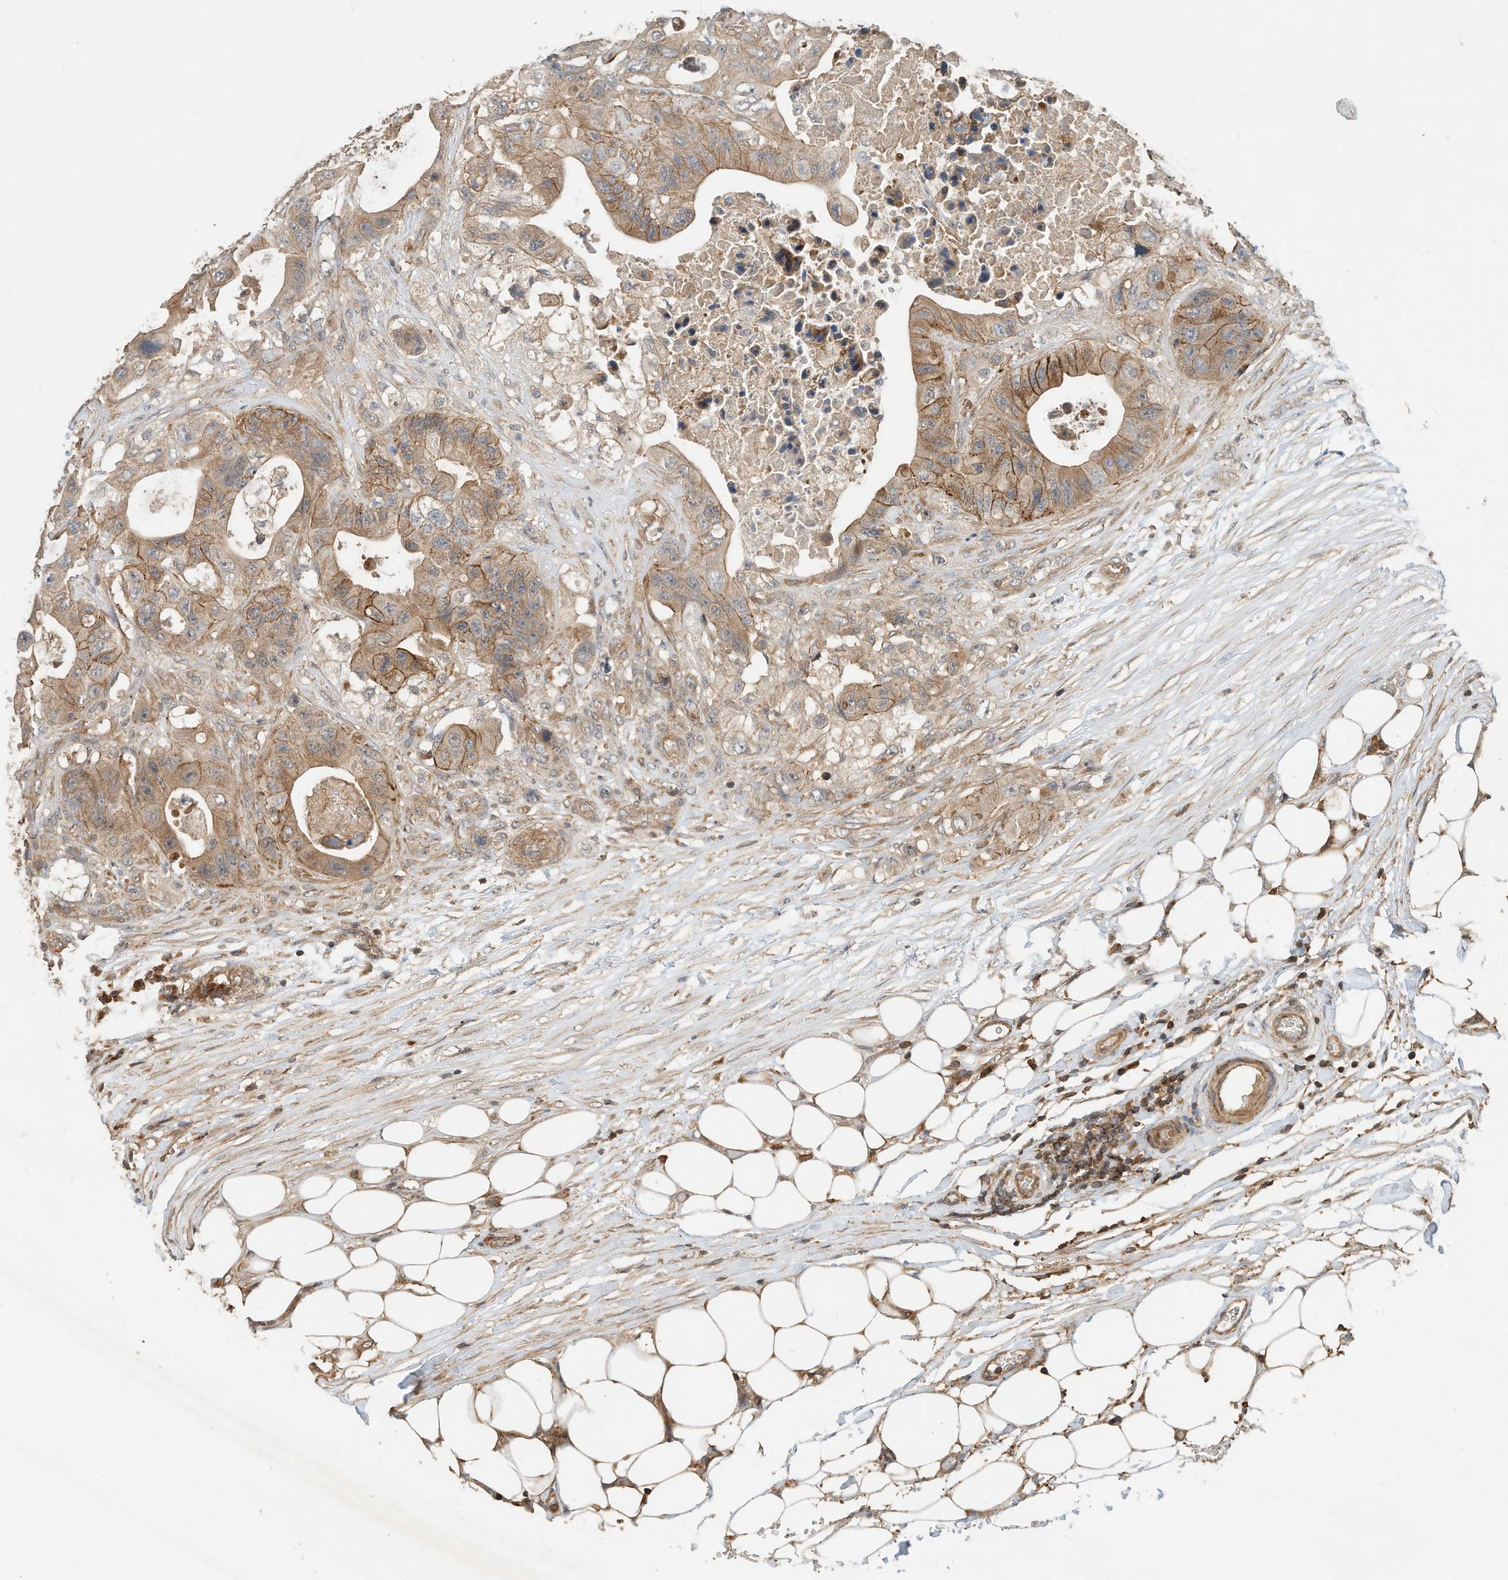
{"staining": {"intensity": "moderate", "quantity": ">75%", "location": "cytoplasmic/membranous"}, "tissue": "colorectal cancer", "cell_type": "Tumor cells", "image_type": "cancer", "snomed": [{"axis": "morphology", "description": "Adenocarcinoma, NOS"}, {"axis": "topography", "description": "Colon"}], "caption": "Moderate cytoplasmic/membranous protein staining is seen in about >75% of tumor cells in colorectal cancer. Using DAB (3,3'-diaminobenzidine) (brown) and hematoxylin (blue) stains, captured at high magnification using brightfield microscopy.", "gene": "CPAMD8", "patient": {"sex": "female", "age": 46}}